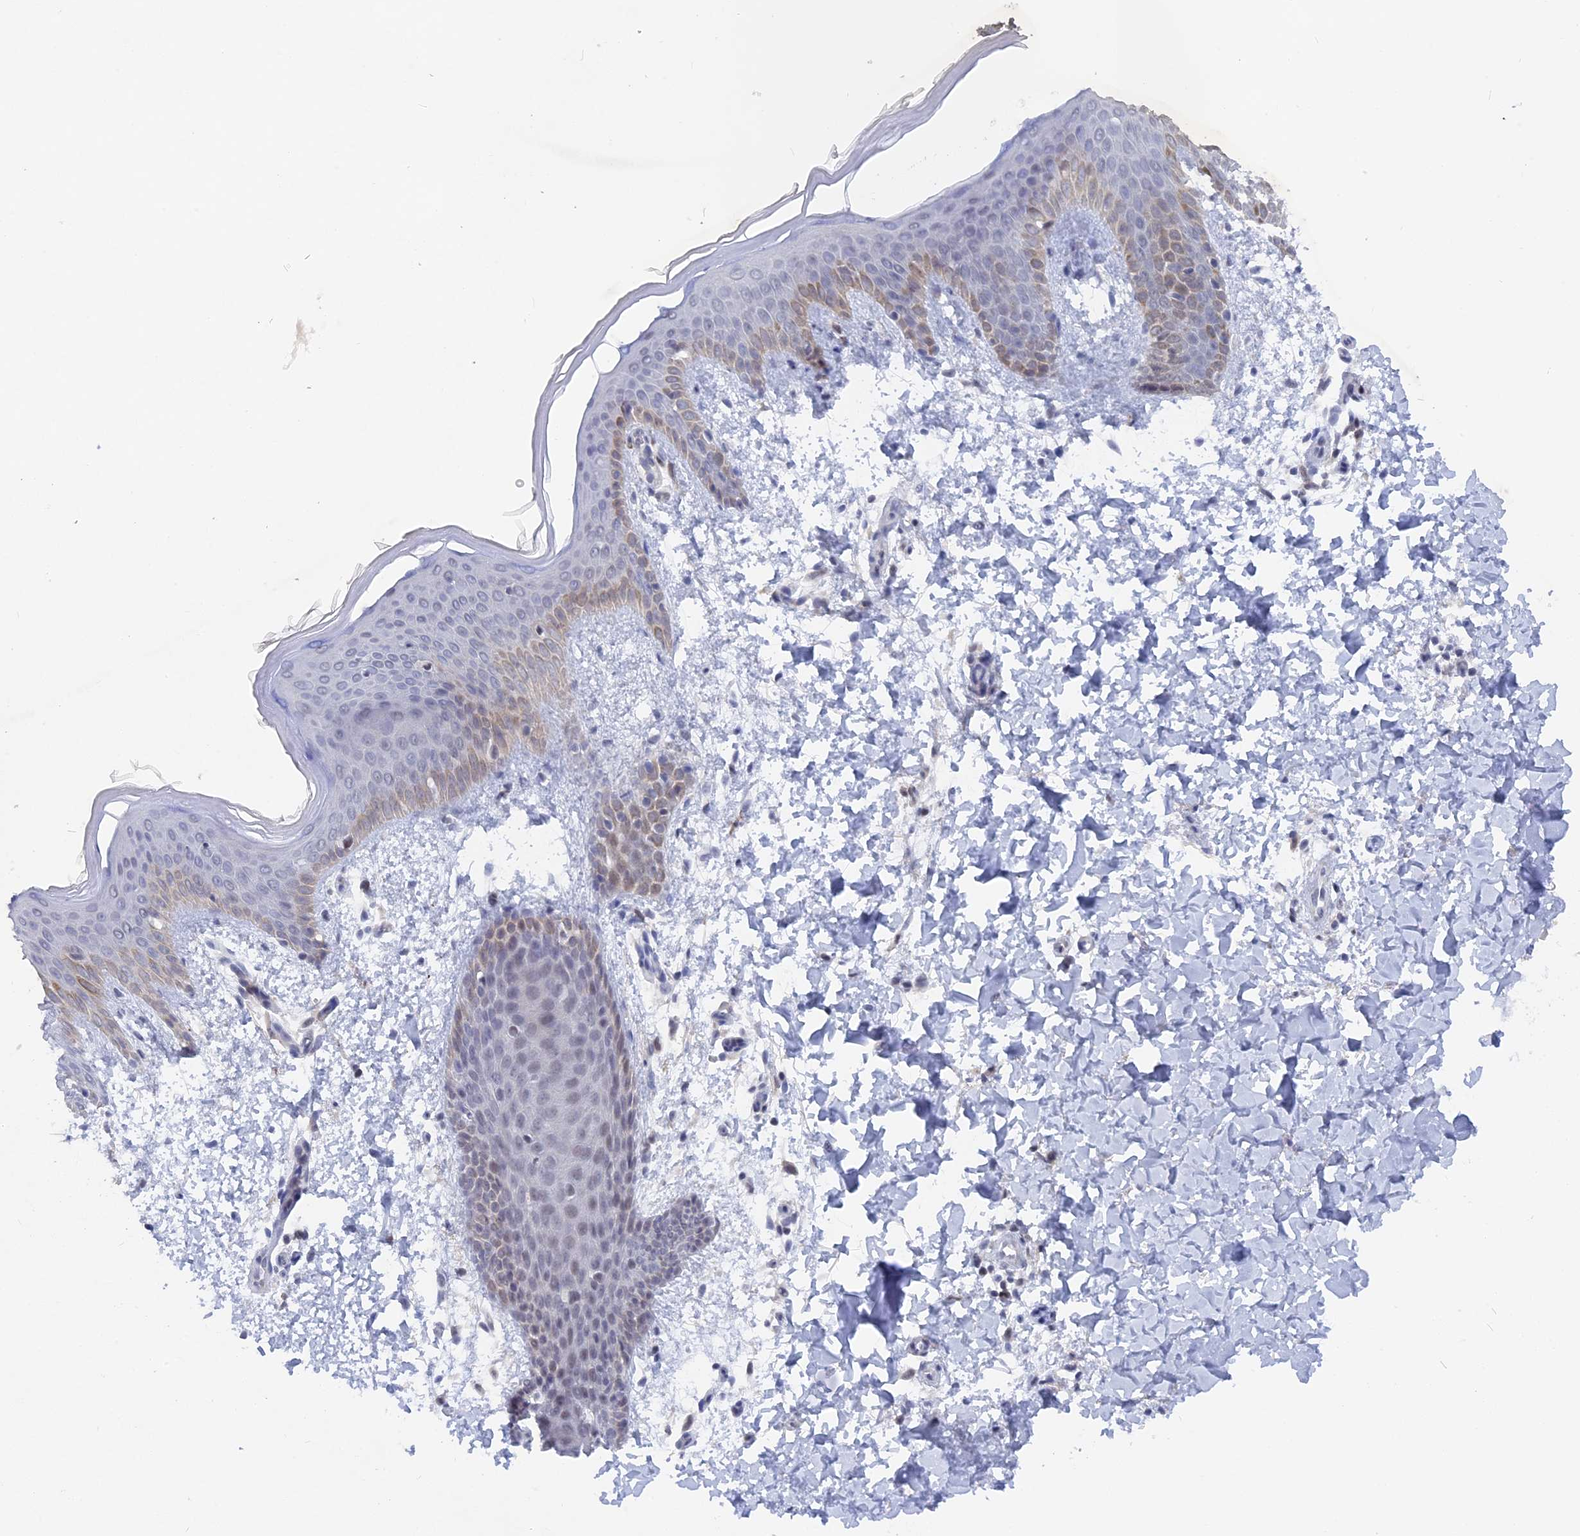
{"staining": {"intensity": "negative", "quantity": "none", "location": "none"}, "tissue": "skin", "cell_type": "Fibroblasts", "image_type": "normal", "snomed": [{"axis": "morphology", "description": "Normal tissue, NOS"}, {"axis": "topography", "description": "Skin"}], "caption": "High power microscopy histopathology image of an IHC photomicrograph of normal skin, revealing no significant positivity in fibroblasts. (Brightfield microscopy of DAB IHC at high magnification).", "gene": "BRD2", "patient": {"sex": "male", "age": 36}}